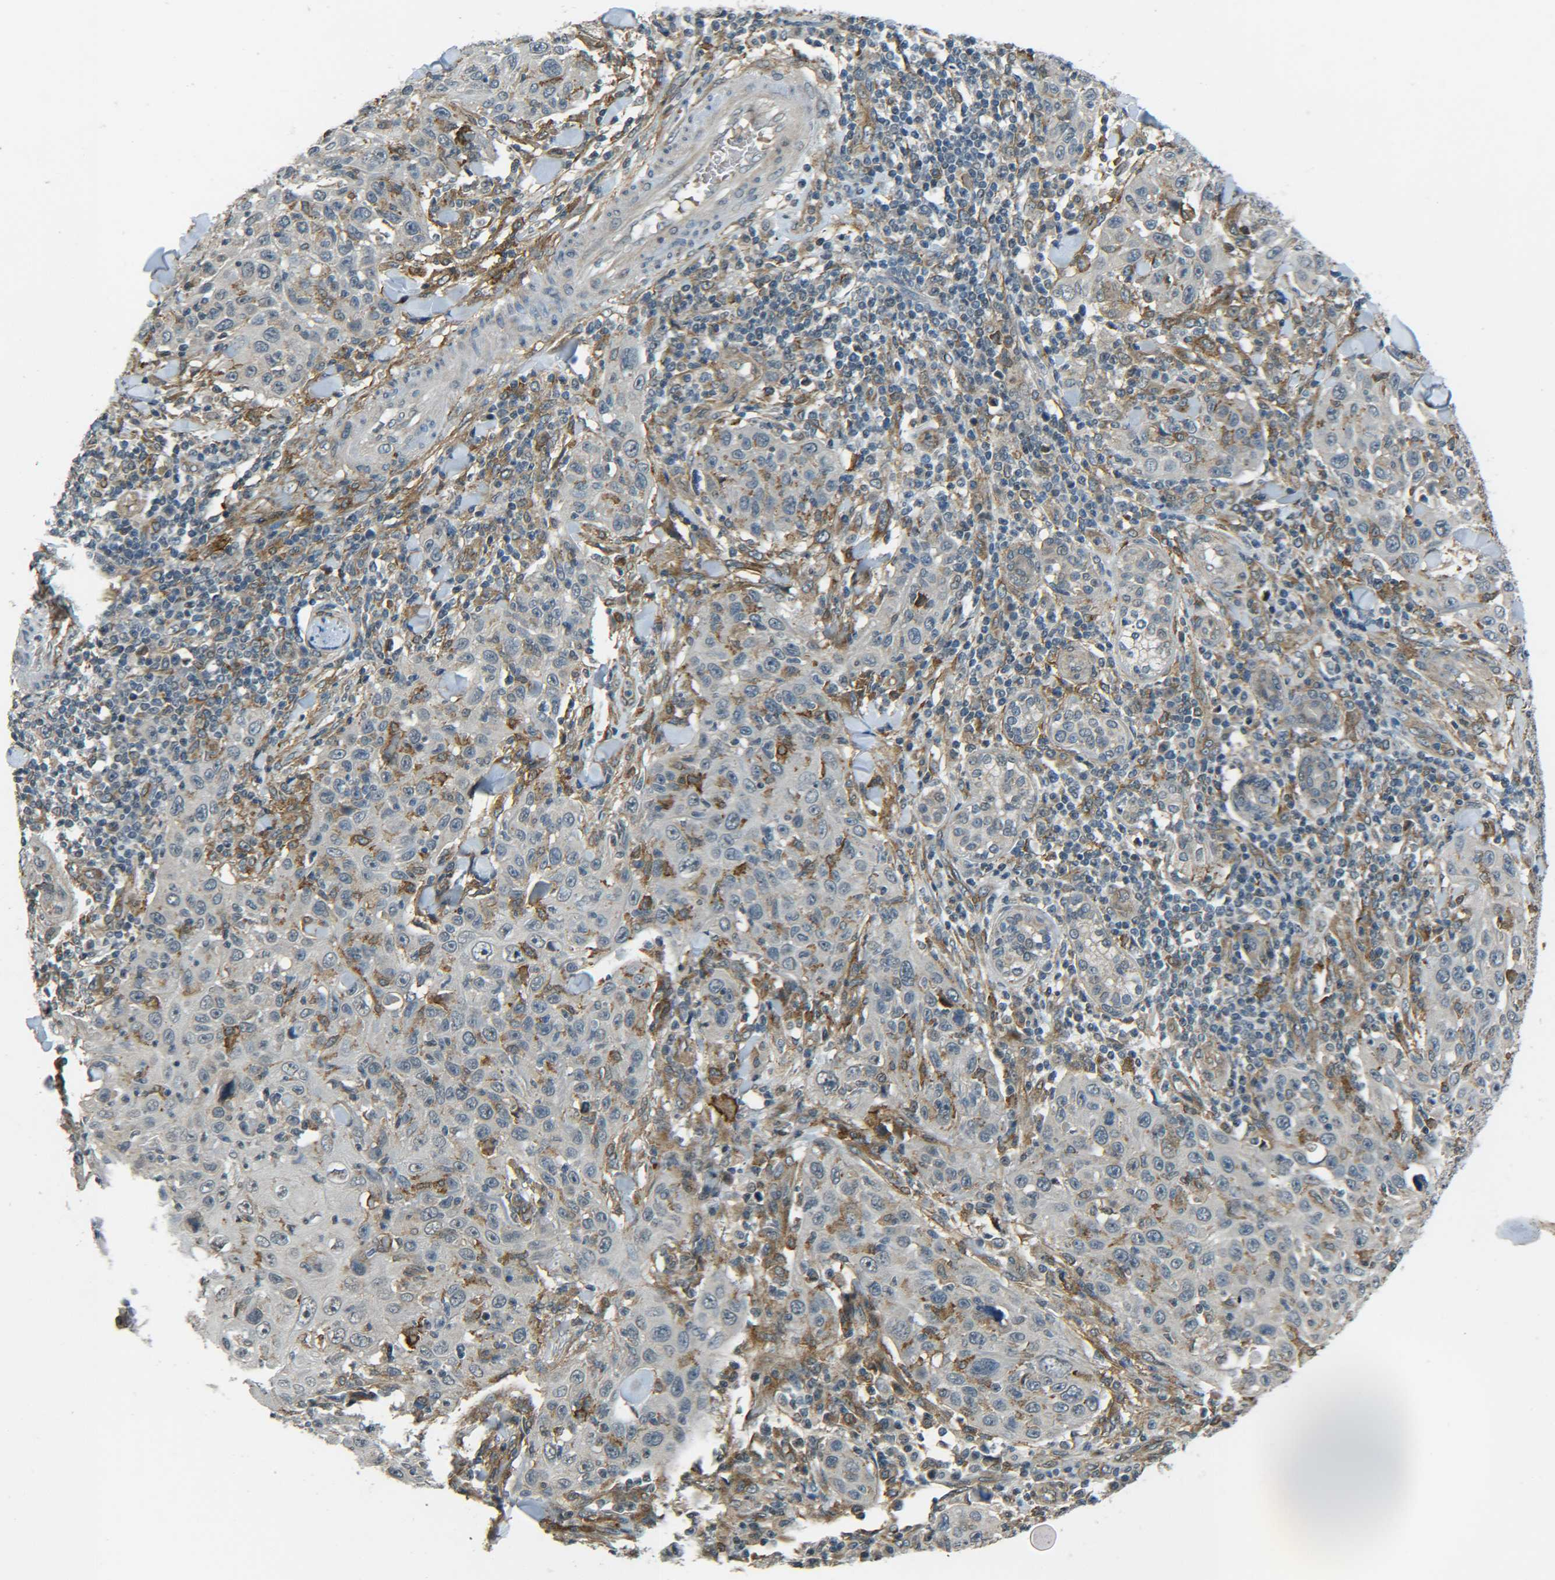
{"staining": {"intensity": "negative", "quantity": "none", "location": "none"}, "tissue": "skin cancer", "cell_type": "Tumor cells", "image_type": "cancer", "snomed": [{"axis": "morphology", "description": "Squamous cell carcinoma, NOS"}, {"axis": "topography", "description": "Skin"}], "caption": "Immunohistochemistry of skin cancer shows no expression in tumor cells.", "gene": "DAB2", "patient": {"sex": "female", "age": 88}}